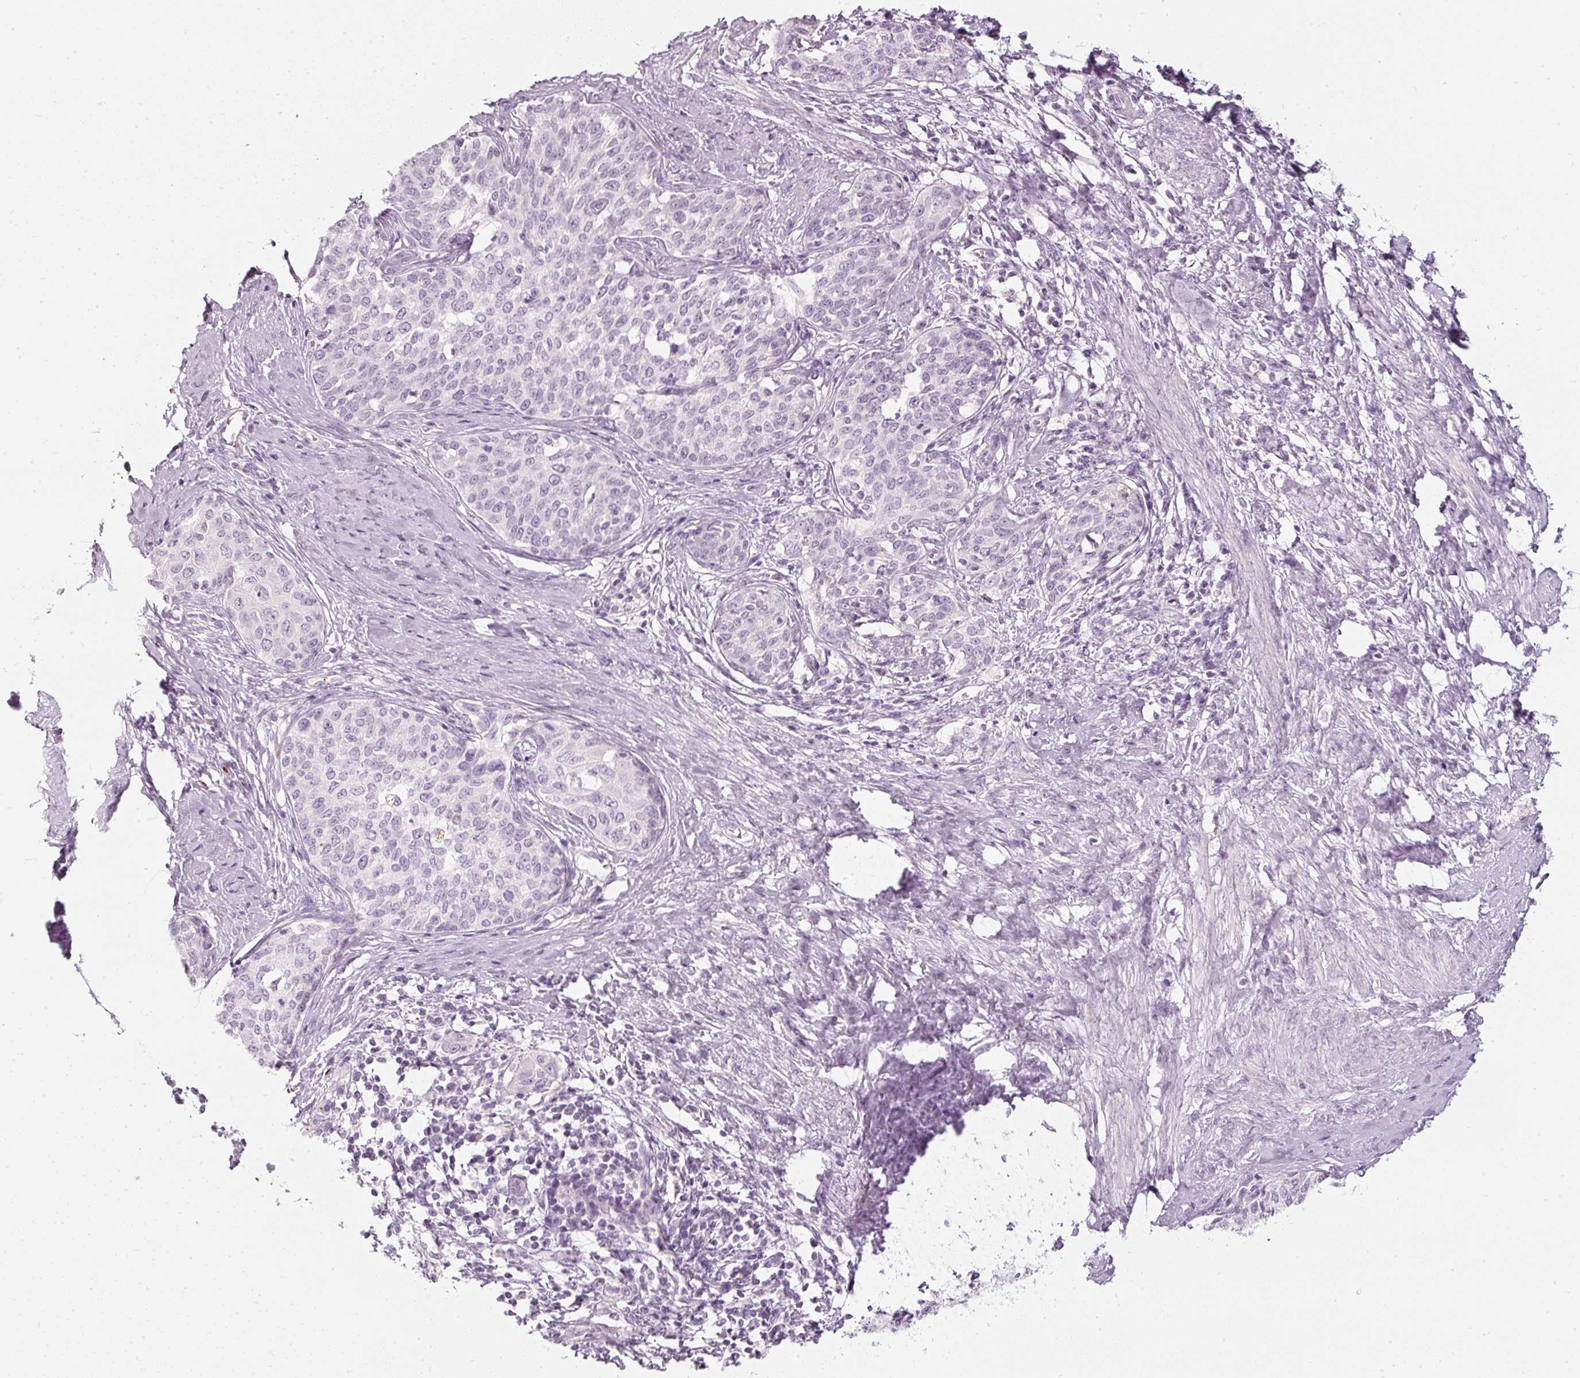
{"staining": {"intensity": "negative", "quantity": "none", "location": "none"}, "tissue": "cervical cancer", "cell_type": "Tumor cells", "image_type": "cancer", "snomed": [{"axis": "morphology", "description": "Squamous cell carcinoma, NOS"}, {"axis": "morphology", "description": "Adenocarcinoma, NOS"}, {"axis": "topography", "description": "Cervix"}], "caption": "Human squamous cell carcinoma (cervical) stained for a protein using immunohistochemistry (IHC) reveals no expression in tumor cells.", "gene": "LECT2", "patient": {"sex": "female", "age": 52}}